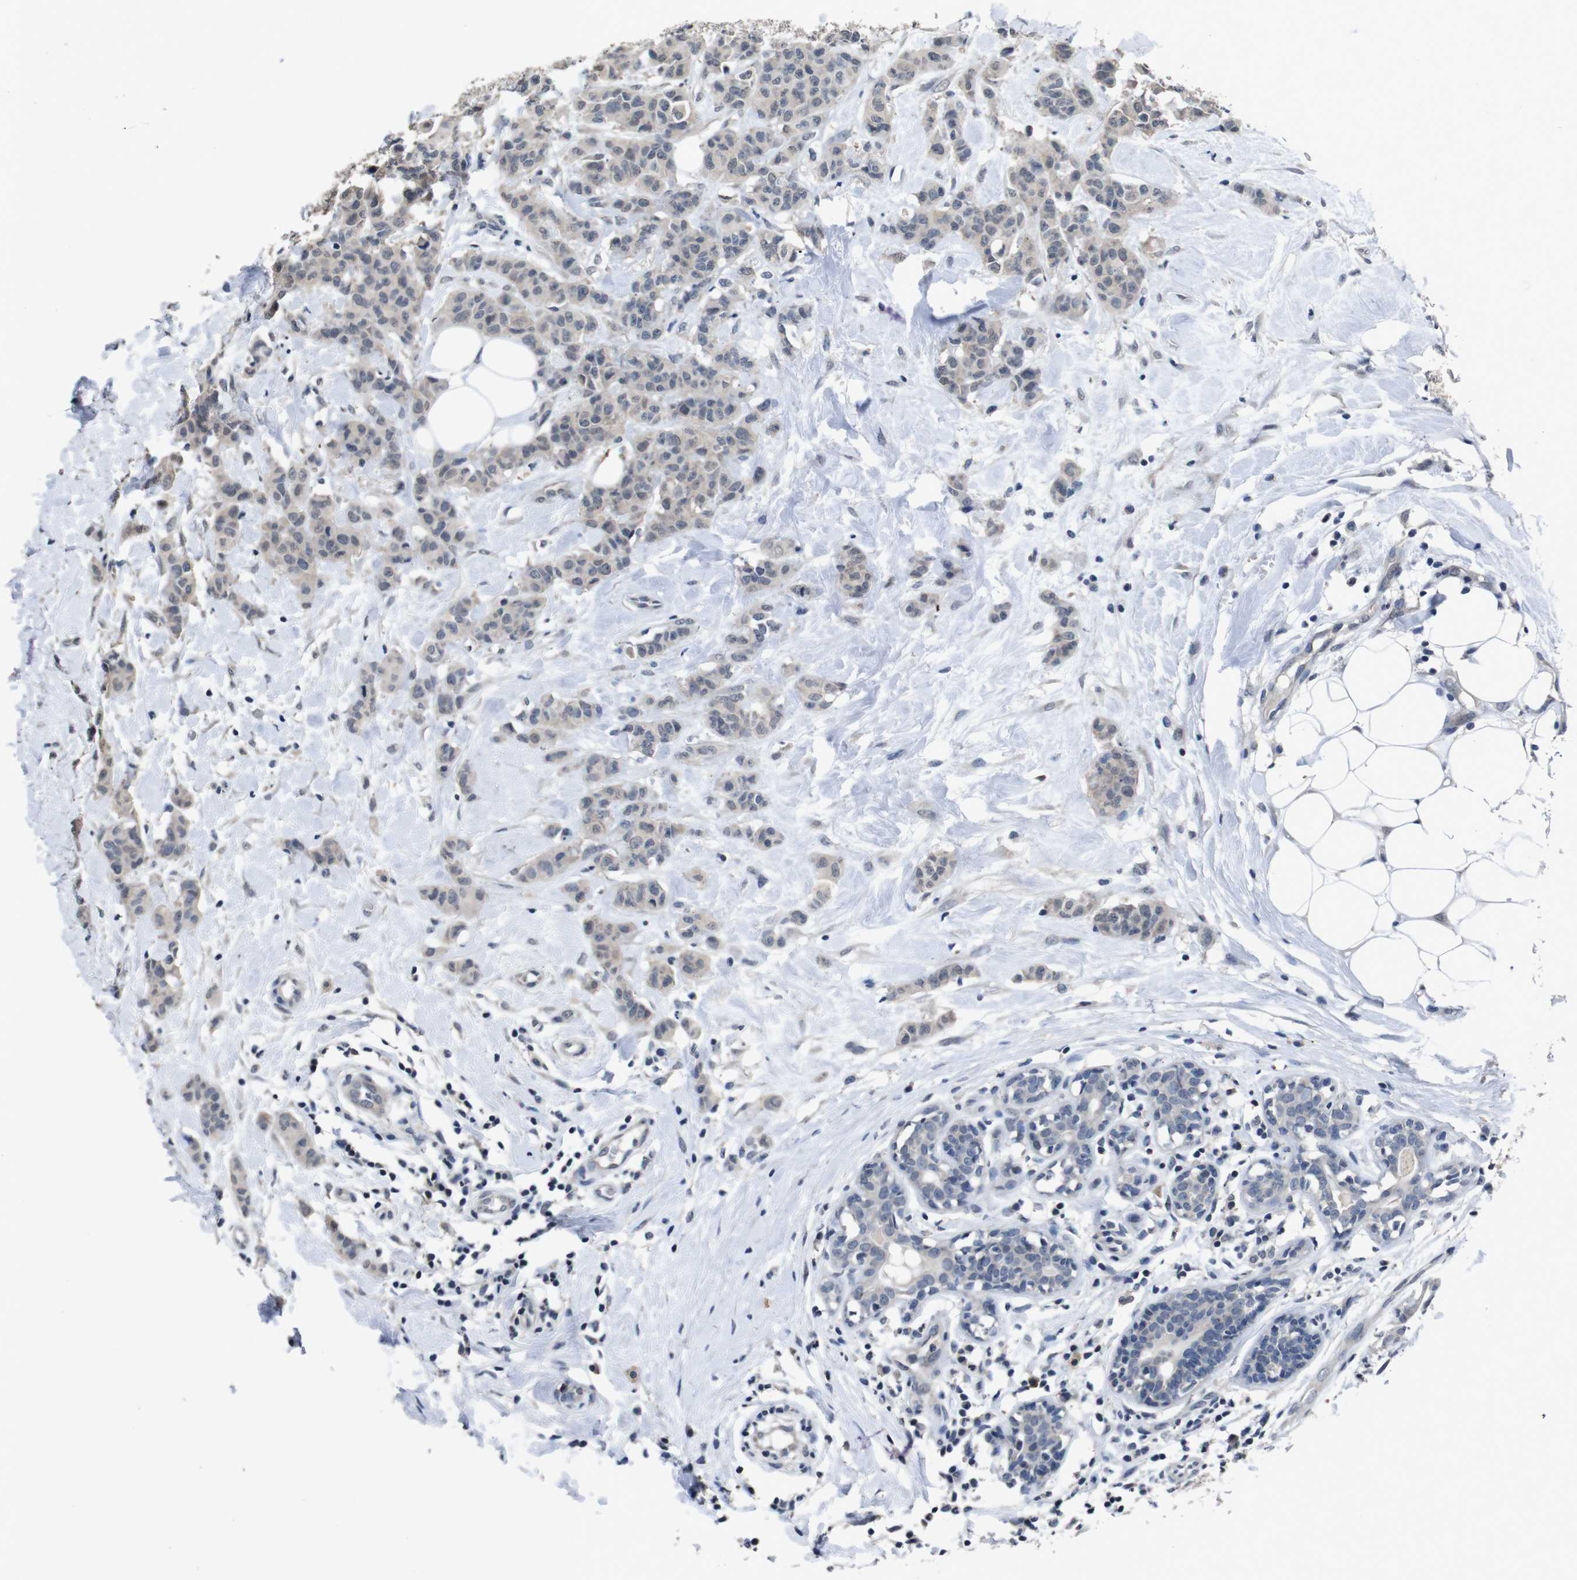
{"staining": {"intensity": "negative", "quantity": "none", "location": "none"}, "tissue": "breast cancer", "cell_type": "Tumor cells", "image_type": "cancer", "snomed": [{"axis": "morphology", "description": "Normal tissue, NOS"}, {"axis": "morphology", "description": "Duct carcinoma"}, {"axis": "topography", "description": "Breast"}], "caption": "Immunohistochemistry of breast invasive ductal carcinoma displays no positivity in tumor cells.", "gene": "AKT3", "patient": {"sex": "female", "age": 40}}